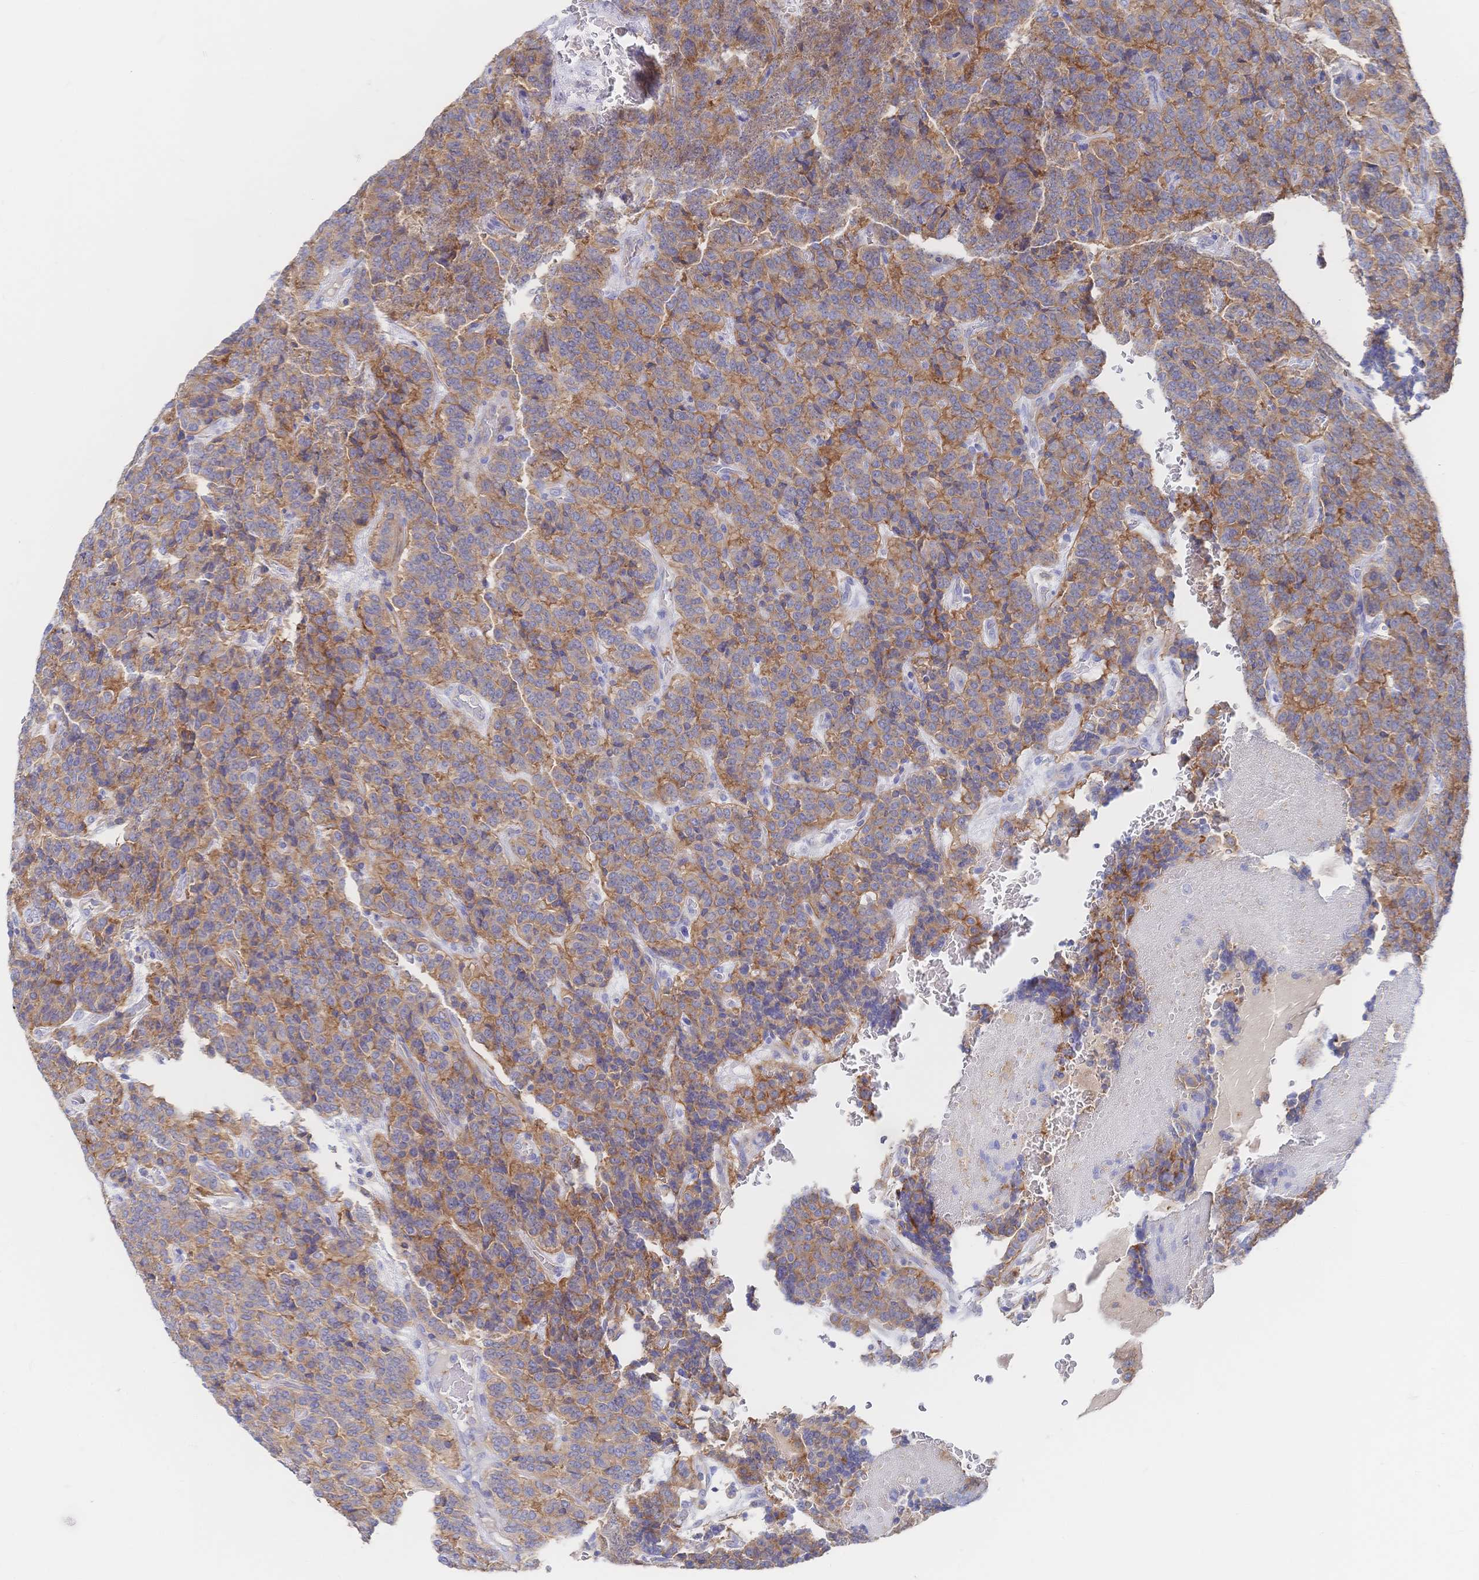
{"staining": {"intensity": "moderate", "quantity": ">75%", "location": "cytoplasmic/membranous"}, "tissue": "carcinoid", "cell_type": "Tumor cells", "image_type": "cancer", "snomed": [{"axis": "morphology", "description": "Carcinoid, malignant, NOS"}, {"axis": "topography", "description": "Pancreas"}], "caption": "Malignant carcinoid was stained to show a protein in brown. There is medium levels of moderate cytoplasmic/membranous positivity in about >75% of tumor cells. The staining was performed using DAB, with brown indicating positive protein expression. Nuclei are stained blue with hematoxylin.", "gene": "F11R", "patient": {"sex": "male", "age": 36}}